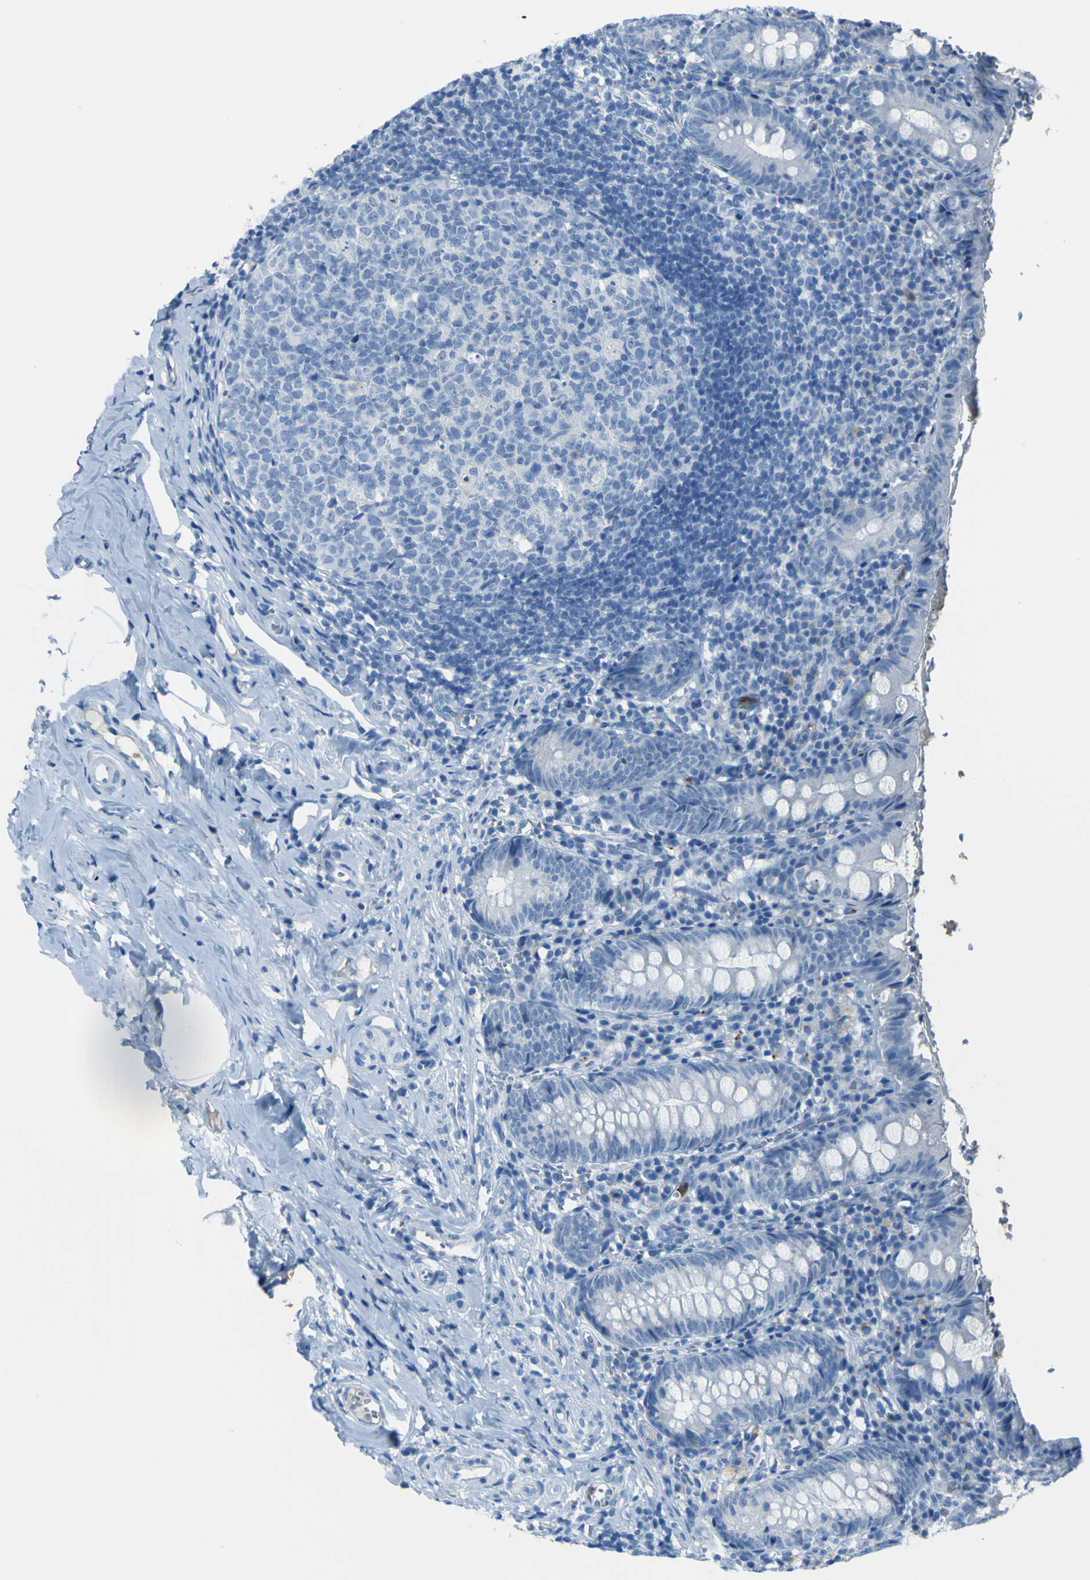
{"staining": {"intensity": "negative", "quantity": "none", "location": "none"}, "tissue": "appendix", "cell_type": "Glandular cells", "image_type": "normal", "snomed": [{"axis": "morphology", "description": "Normal tissue, NOS"}, {"axis": "topography", "description": "Appendix"}], "caption": "Human appendix stained for a protein using IHC exhibits no staining in glandular cells.", "gene": "ZNF557", "patient": {"sex": "female", "age": 10}}